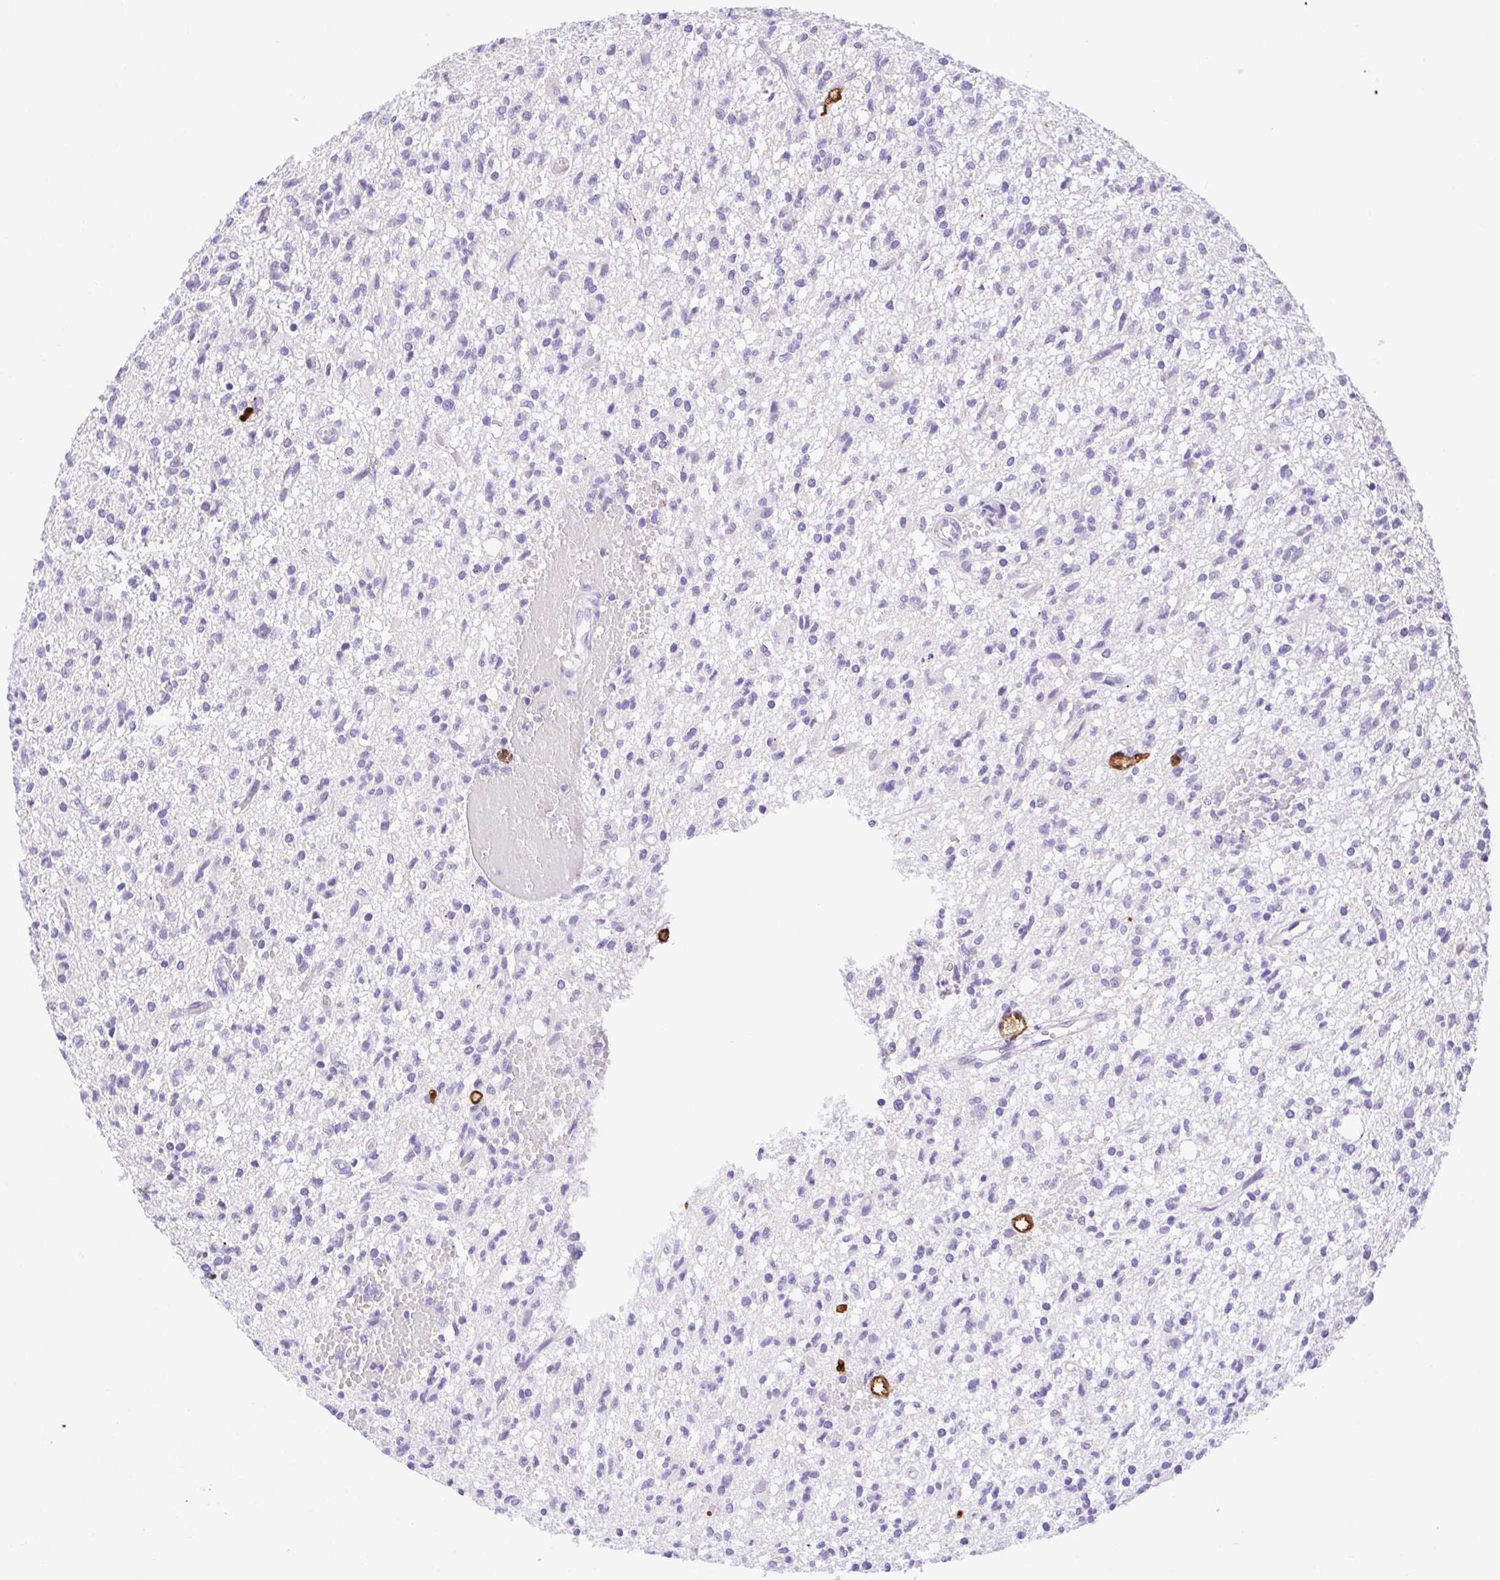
{"staining": {"intensity": "negative", "quantity": "none", "location": "none"}, "tissue": "glioma", "cell_type": "Tumor cells", "image_type": "cancer", "snomed": [{"axis": "morphology", "description": "Glioma, malignant, Low grade"}, {"axis": "topography", "description": "Brain"}], "caption": "Immunohistochemistry micrograph of glioma stained for a protein (brown), which exhibits no staining in tumor cells. (Brightfield microscopy of DAB immunohistochemistry (IHC) at high magnification).", "gene": "LUZP4", "patient": {"sex": "male", "age": 64}}